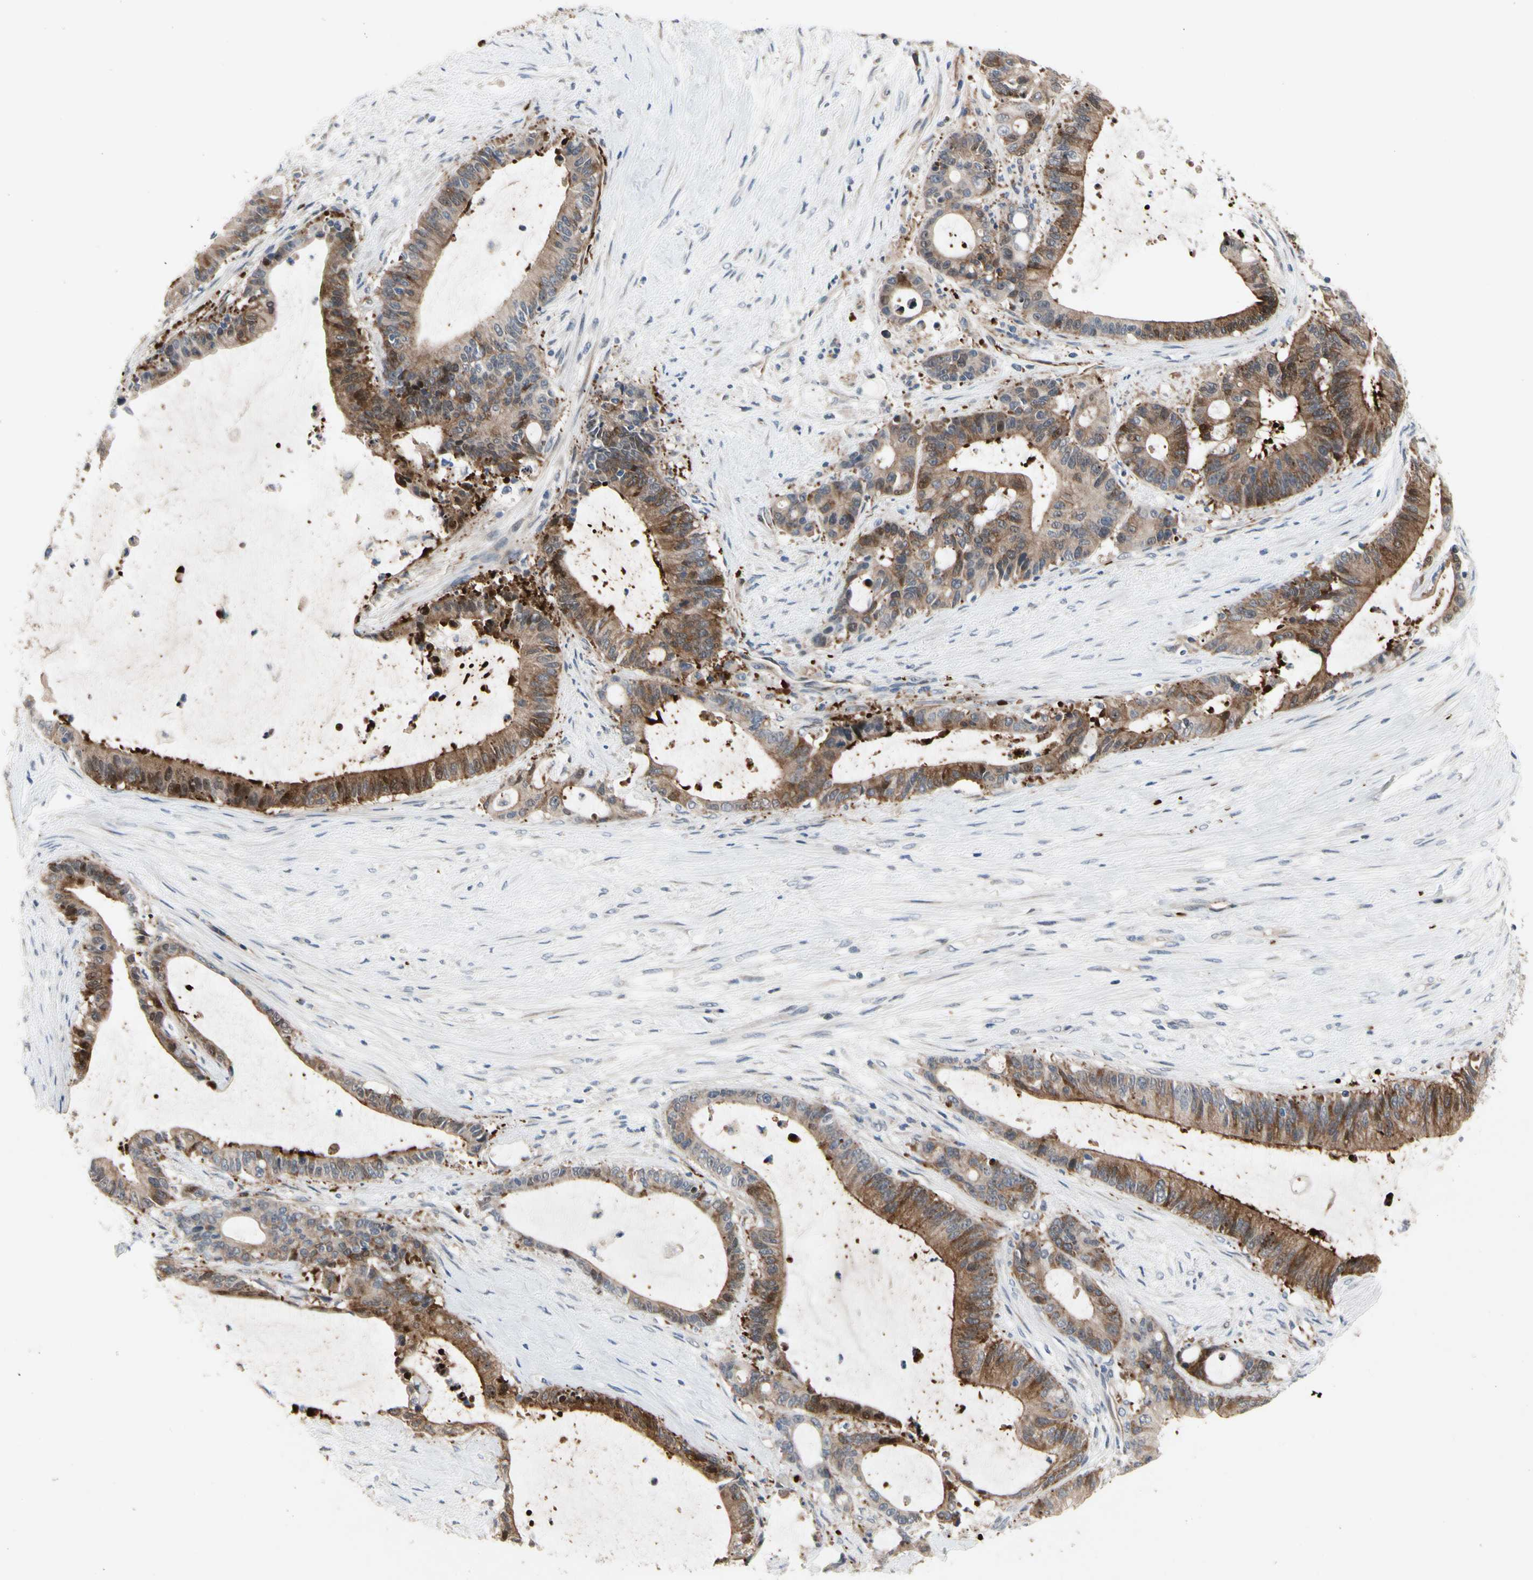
{"staining": {"intensity": "strong", "quantity": ">75%", "location": "cytoplasmic/membranous,nuclear"}, "tissue": "liver cancer", "cell_type": "Tumor cells", "image_type": "cancer", "snomed": [{"axis": "morphology", "description": "Cholangiocarcinoma"}, {"axis": "topography", "description": "Liver"}], "caption": "Brown immunohistochemical staining in human cholangiocarcinoma (liver) exhibits strong cytoplasmic/membranous and nuclear positivity in about >75% of tumor cells.", "gene": "HMGCR", "patient": {"sex": "female", "age": 73}}